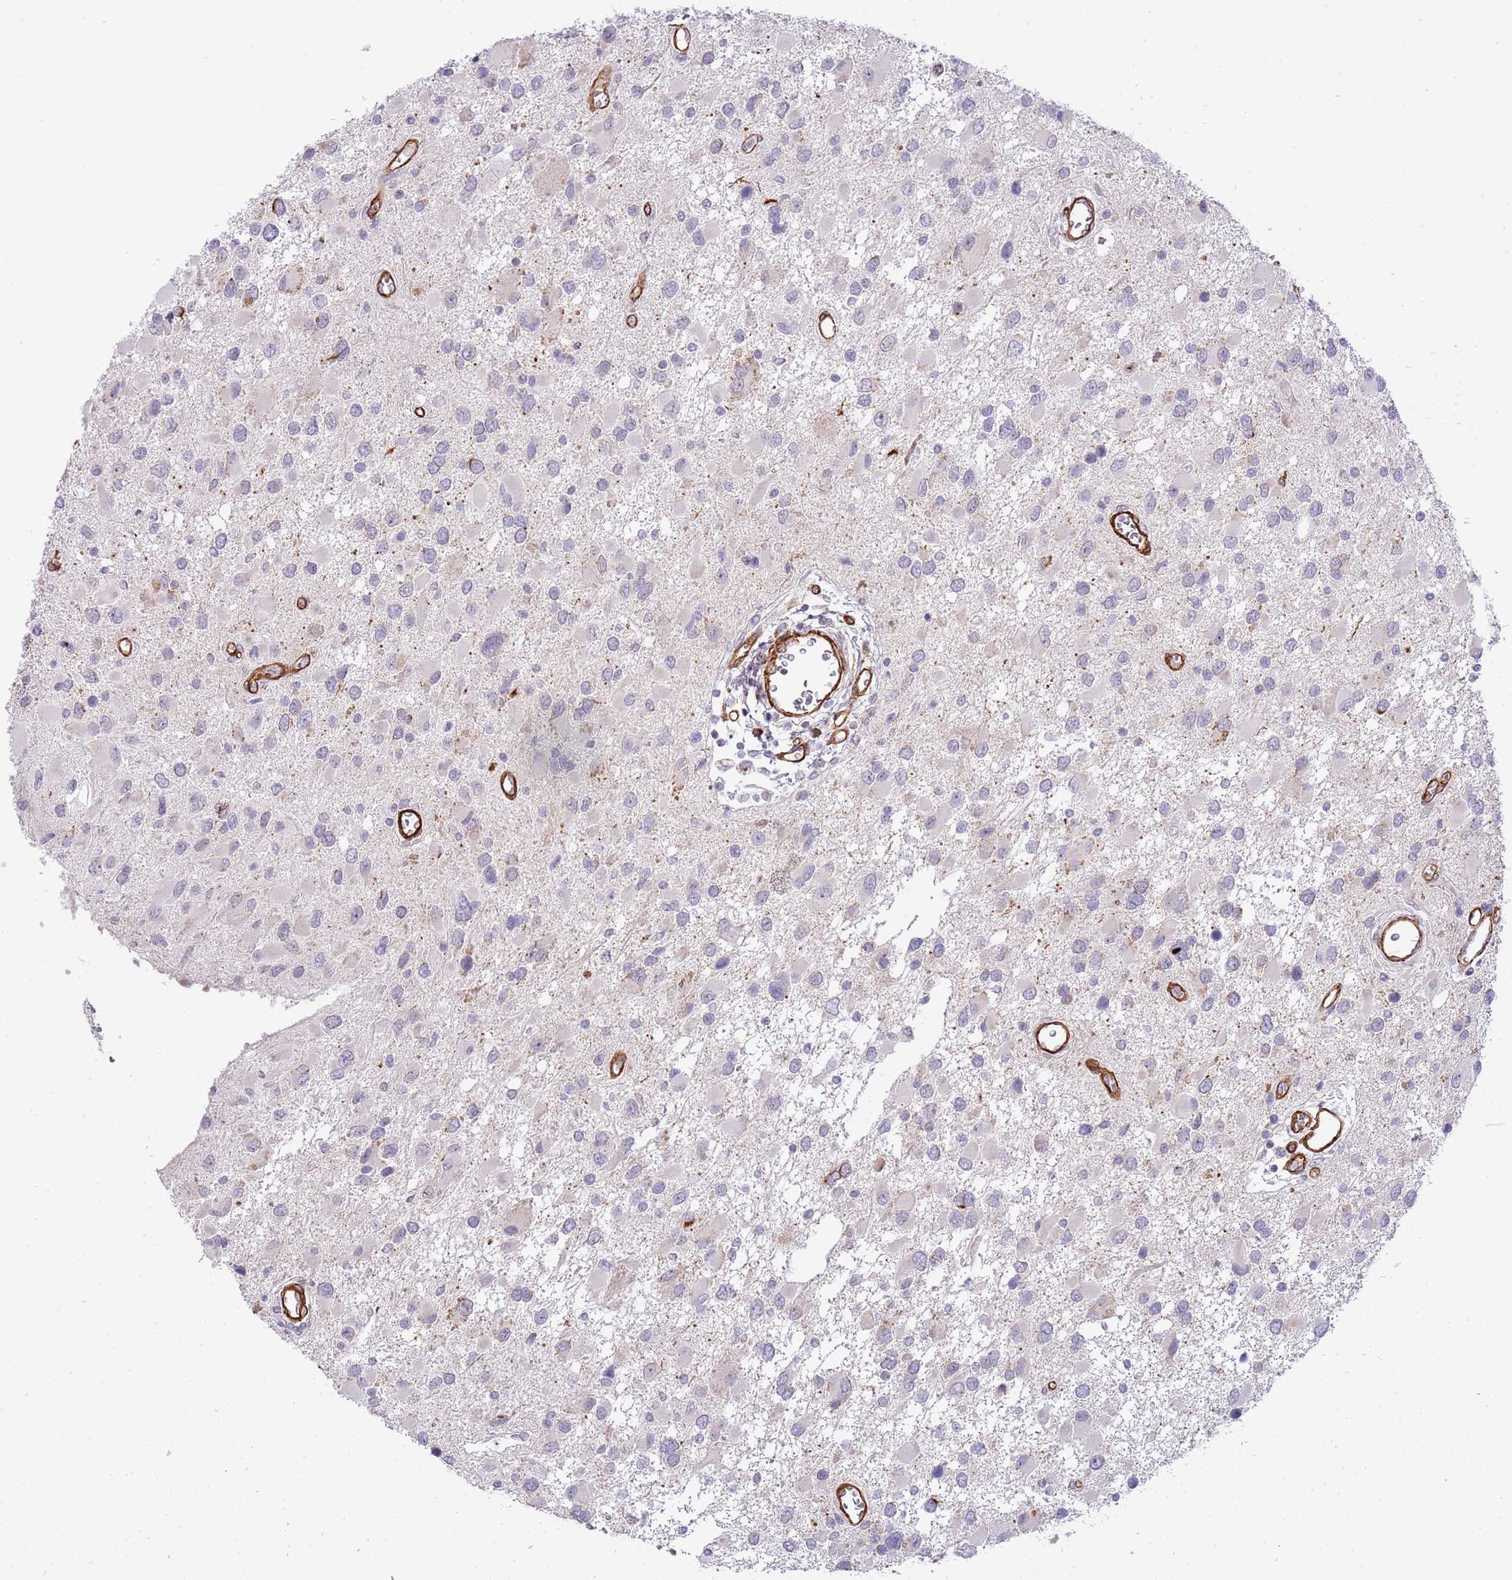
{"staining": {"intensity": "negative", "quantity": "none", "location": "none"}, "tissue": "glioma", "cell_type": "Tumor cells", "image_type": "cancer", "snomed": [{"axis": "morphology", "description": "Glioma, malignant, High grade"}, {"axis": "topography", "description": "Brain"}], "caption": "Malignant glioma (high-grade) stained for a protein using IHC reveals no staining tumor cells.", "gene": "NEK3", "patient": {"sex": "male", "age": 53}}